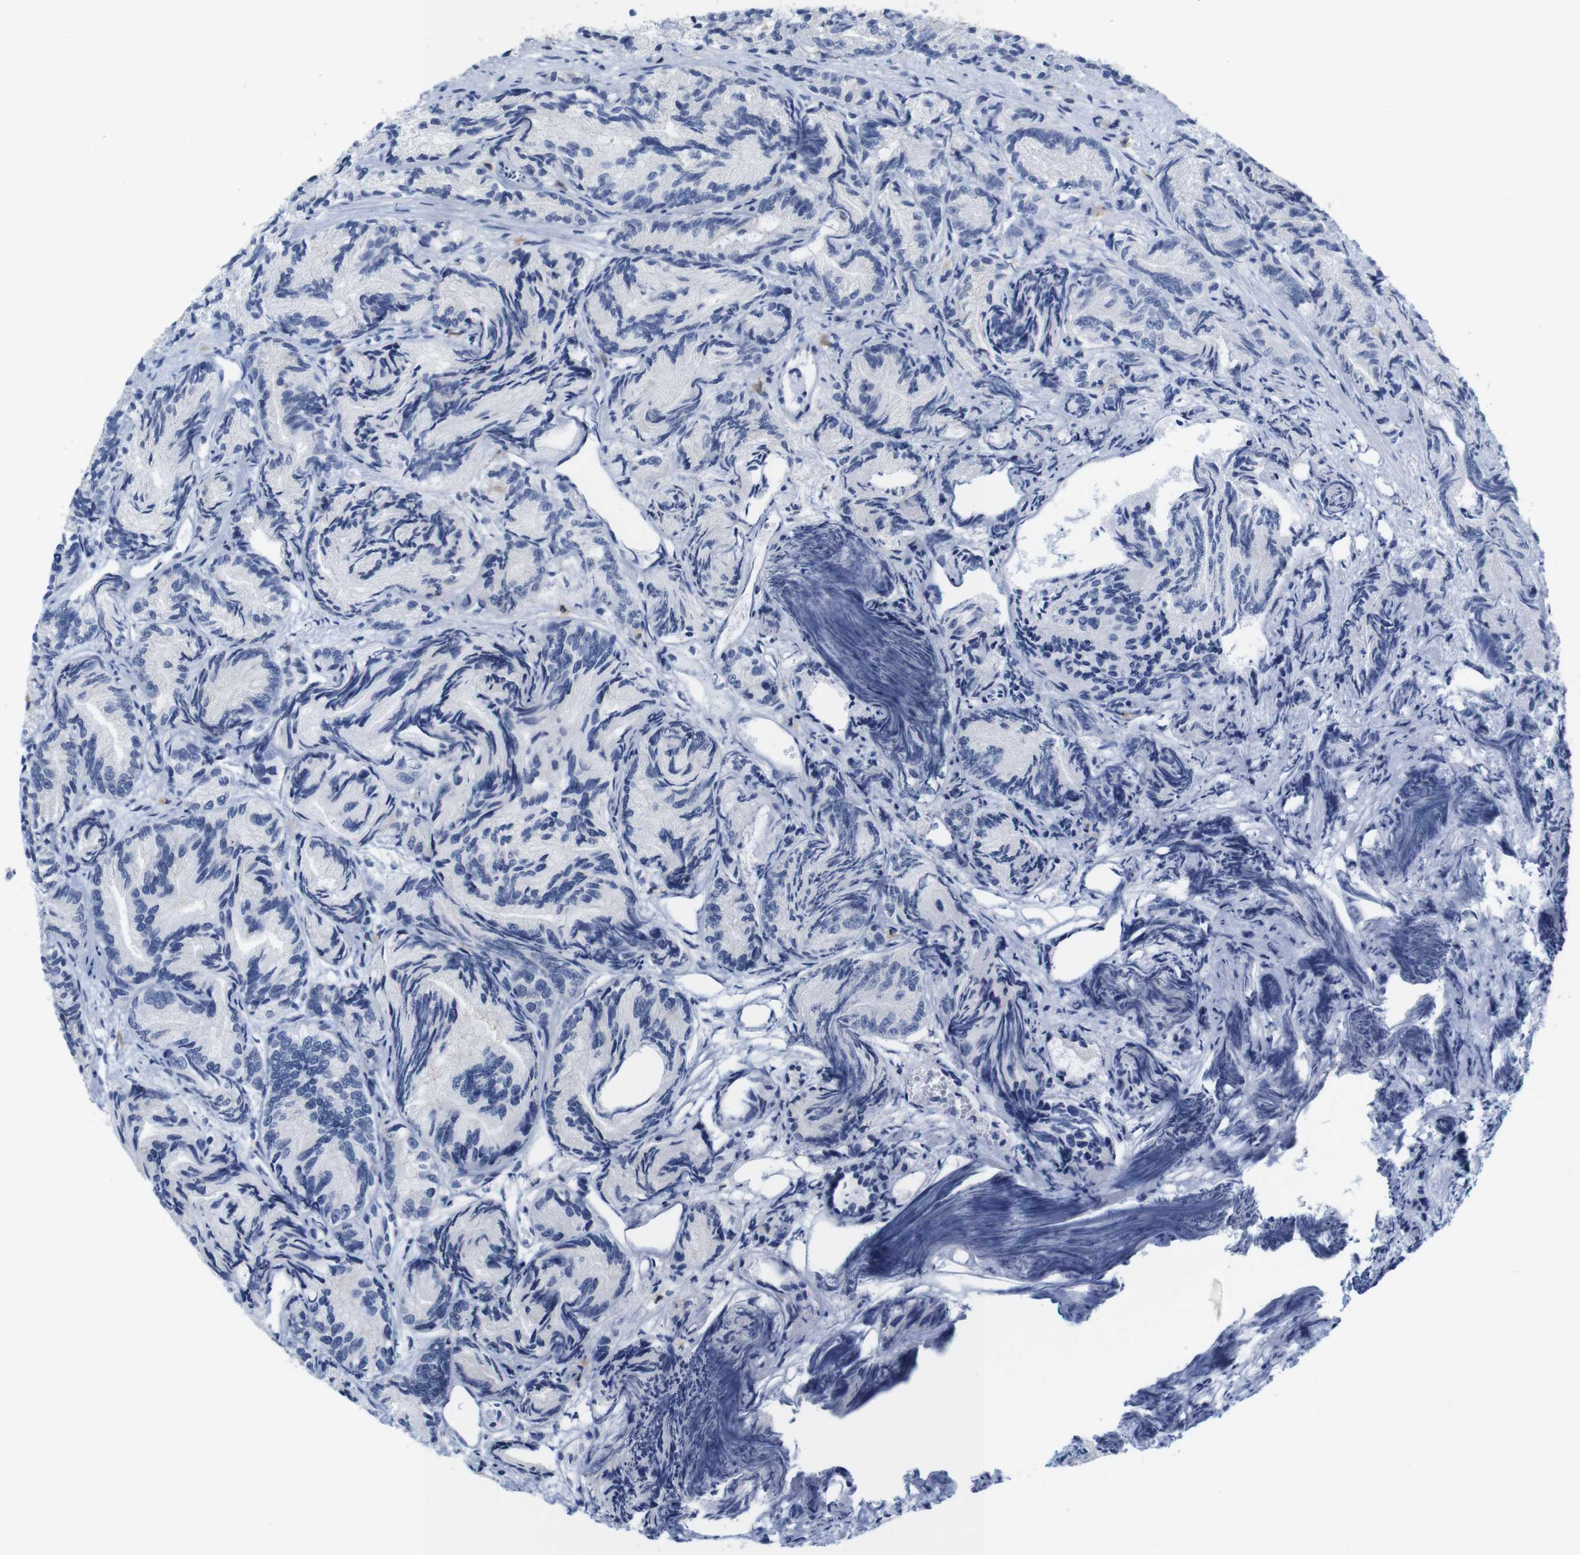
{"staining": {"intensity": "negative", "quantity": "none", "location": "none"}, "tissue": "prostate cancer", "cell_type": "Tumor cells", "image_type": "cancer", "snomed": [{"axis": "morphology", "description": "Adenocarcinoma, Low grade"}, {"axis": "topography", "description": "Prostate"}], "caption": "High magnification brightfield microscopy of prostate cancer stained with DAB (brown) and counterstained with hematoxylin (blue): tumor cells show no significant expression. (IHC, brightfield microscopy, high magnification).", "gene": "ANXA1", "patient": {"sex": "male", "age": 89}}